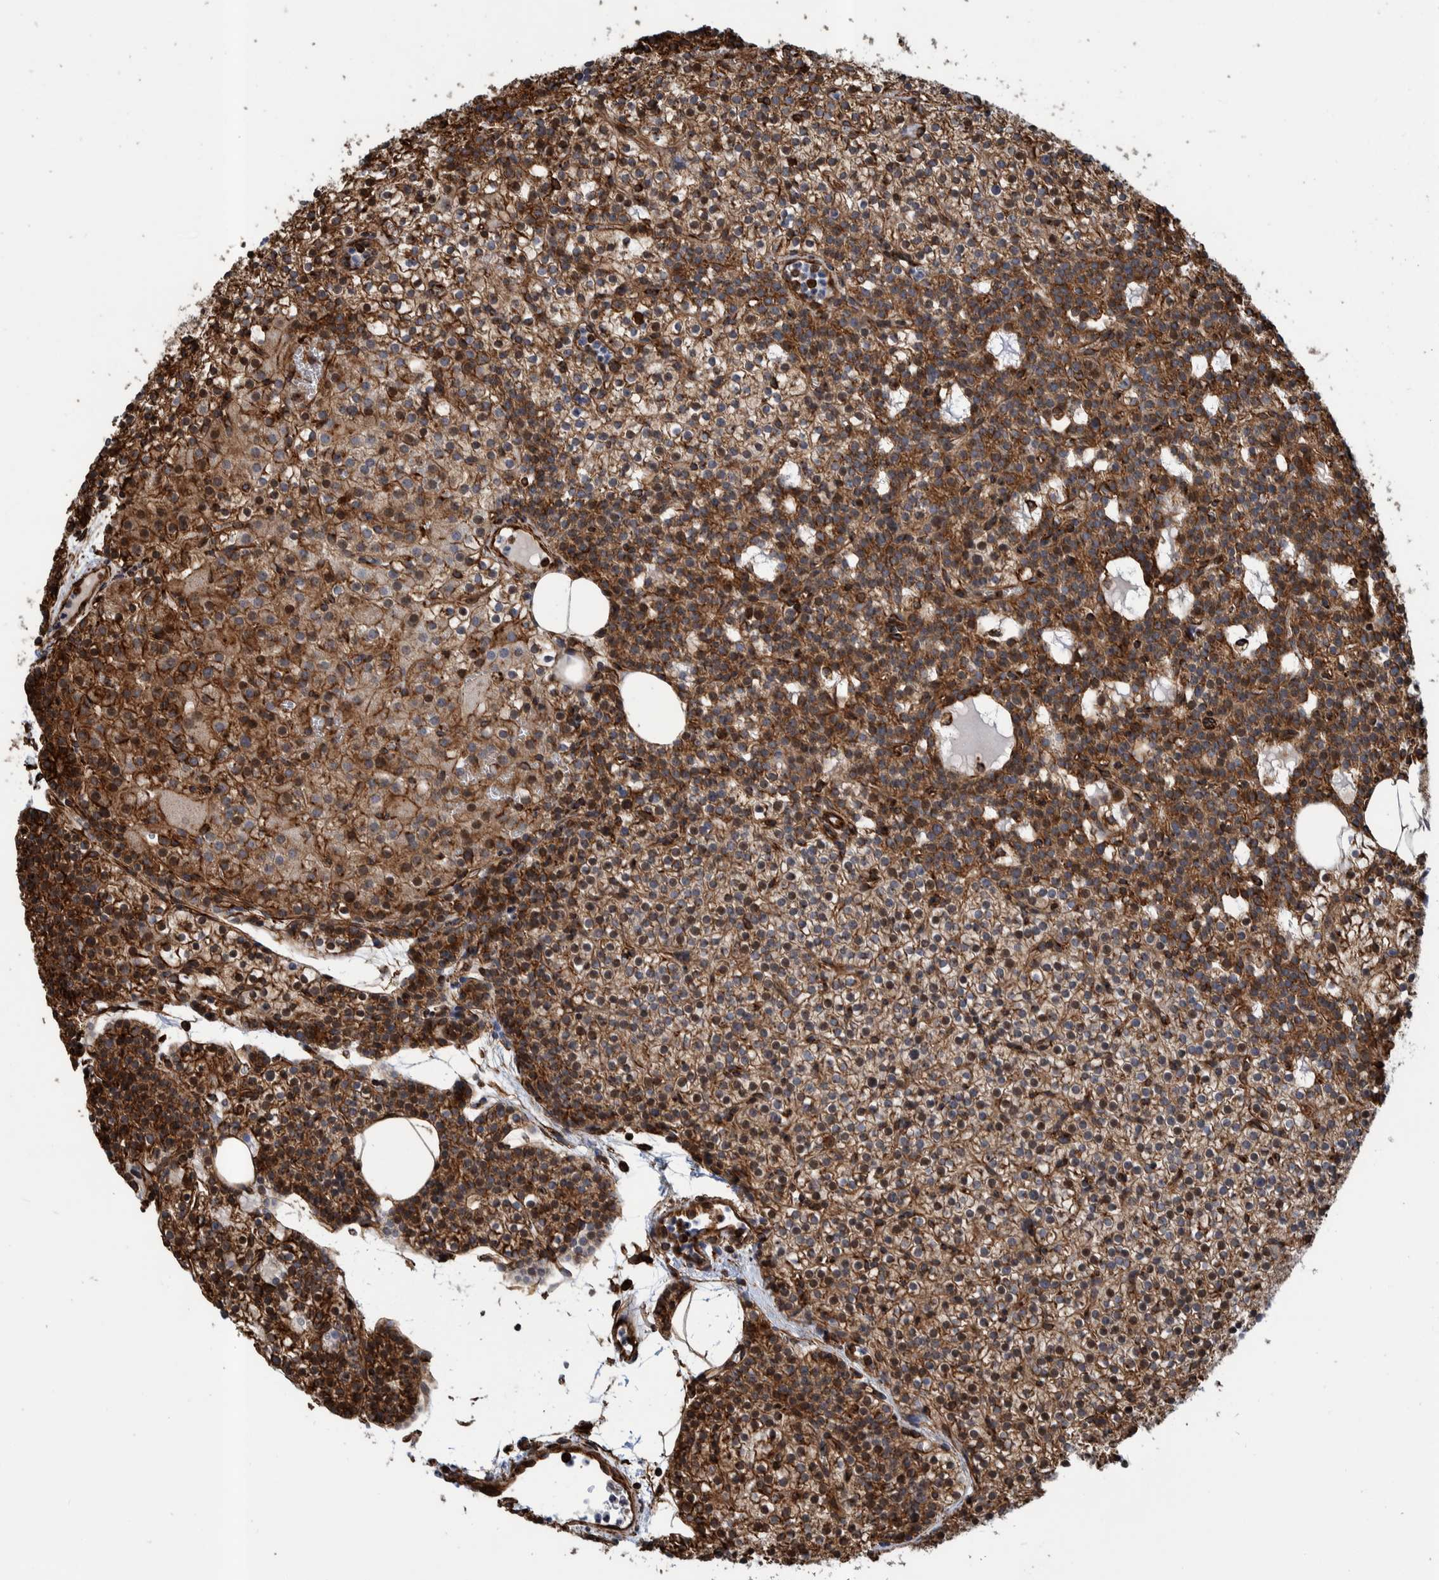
{"staining": {"intensity": "strong", "quantity": ">75%", "location": "cytoplasmic/membranous,nuclear"}, "tissue": "parathyroid gland", "cell_type": "Glandular cells", "image_type": "normal", "snomed": [{"axis": "morphology", "description": "Normal tissue, NOS"}, {"axis": "morphology", "description": "Adenoma, NOS"}, {"axis": "topography", "description": "Parathyroid gland"}], "caption": "Parathyroid gland stained for a protein (brown) reveals strong cytoplasmic/membranous,nuclear positive staining in about >75% of glandular cells.", "gene": "CCDC57", "patient": {"sex": "female", "age": 74}}